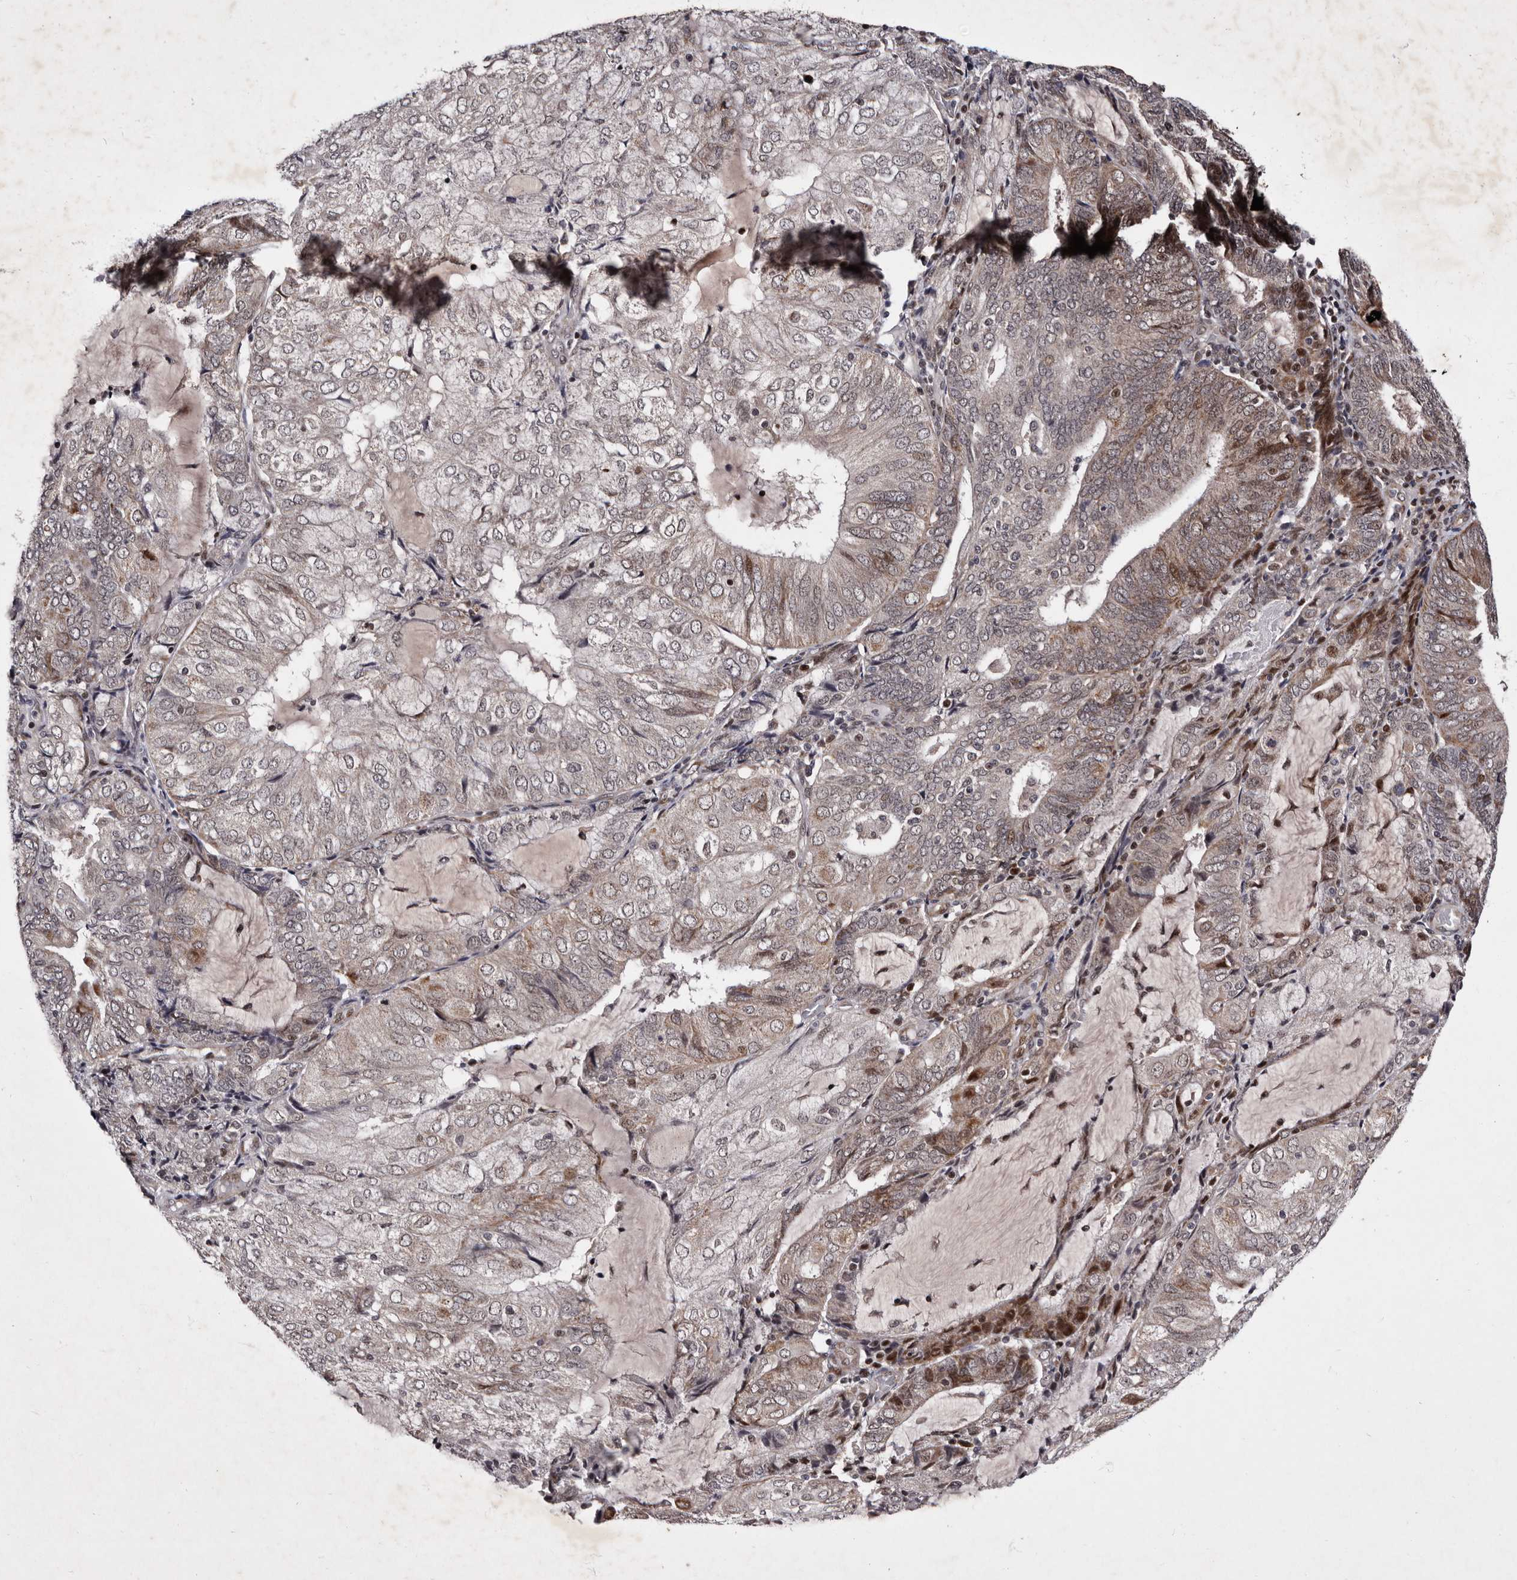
{"staining": {"intensity": "weak", "quantity": "25%-75%", "location": "cytoplasmic/membranous"}, "tissue": "endometrial cancer", "cell_type": "Tumor cells", "image_type": "cancer", "snomed": [{"axis": "morphology", "description": "Adenocarcinoma, NOS"}, {"axis": "topography", "description": "Endometrium"}], "caption": "Weak cytoplasmic/membranous staining is appreciated in approximately 25%-75% of tumor cells in endometrial adenocarcinoma.", "gene": "TNKS", "patient": {"sex": "female", "age": 81}}